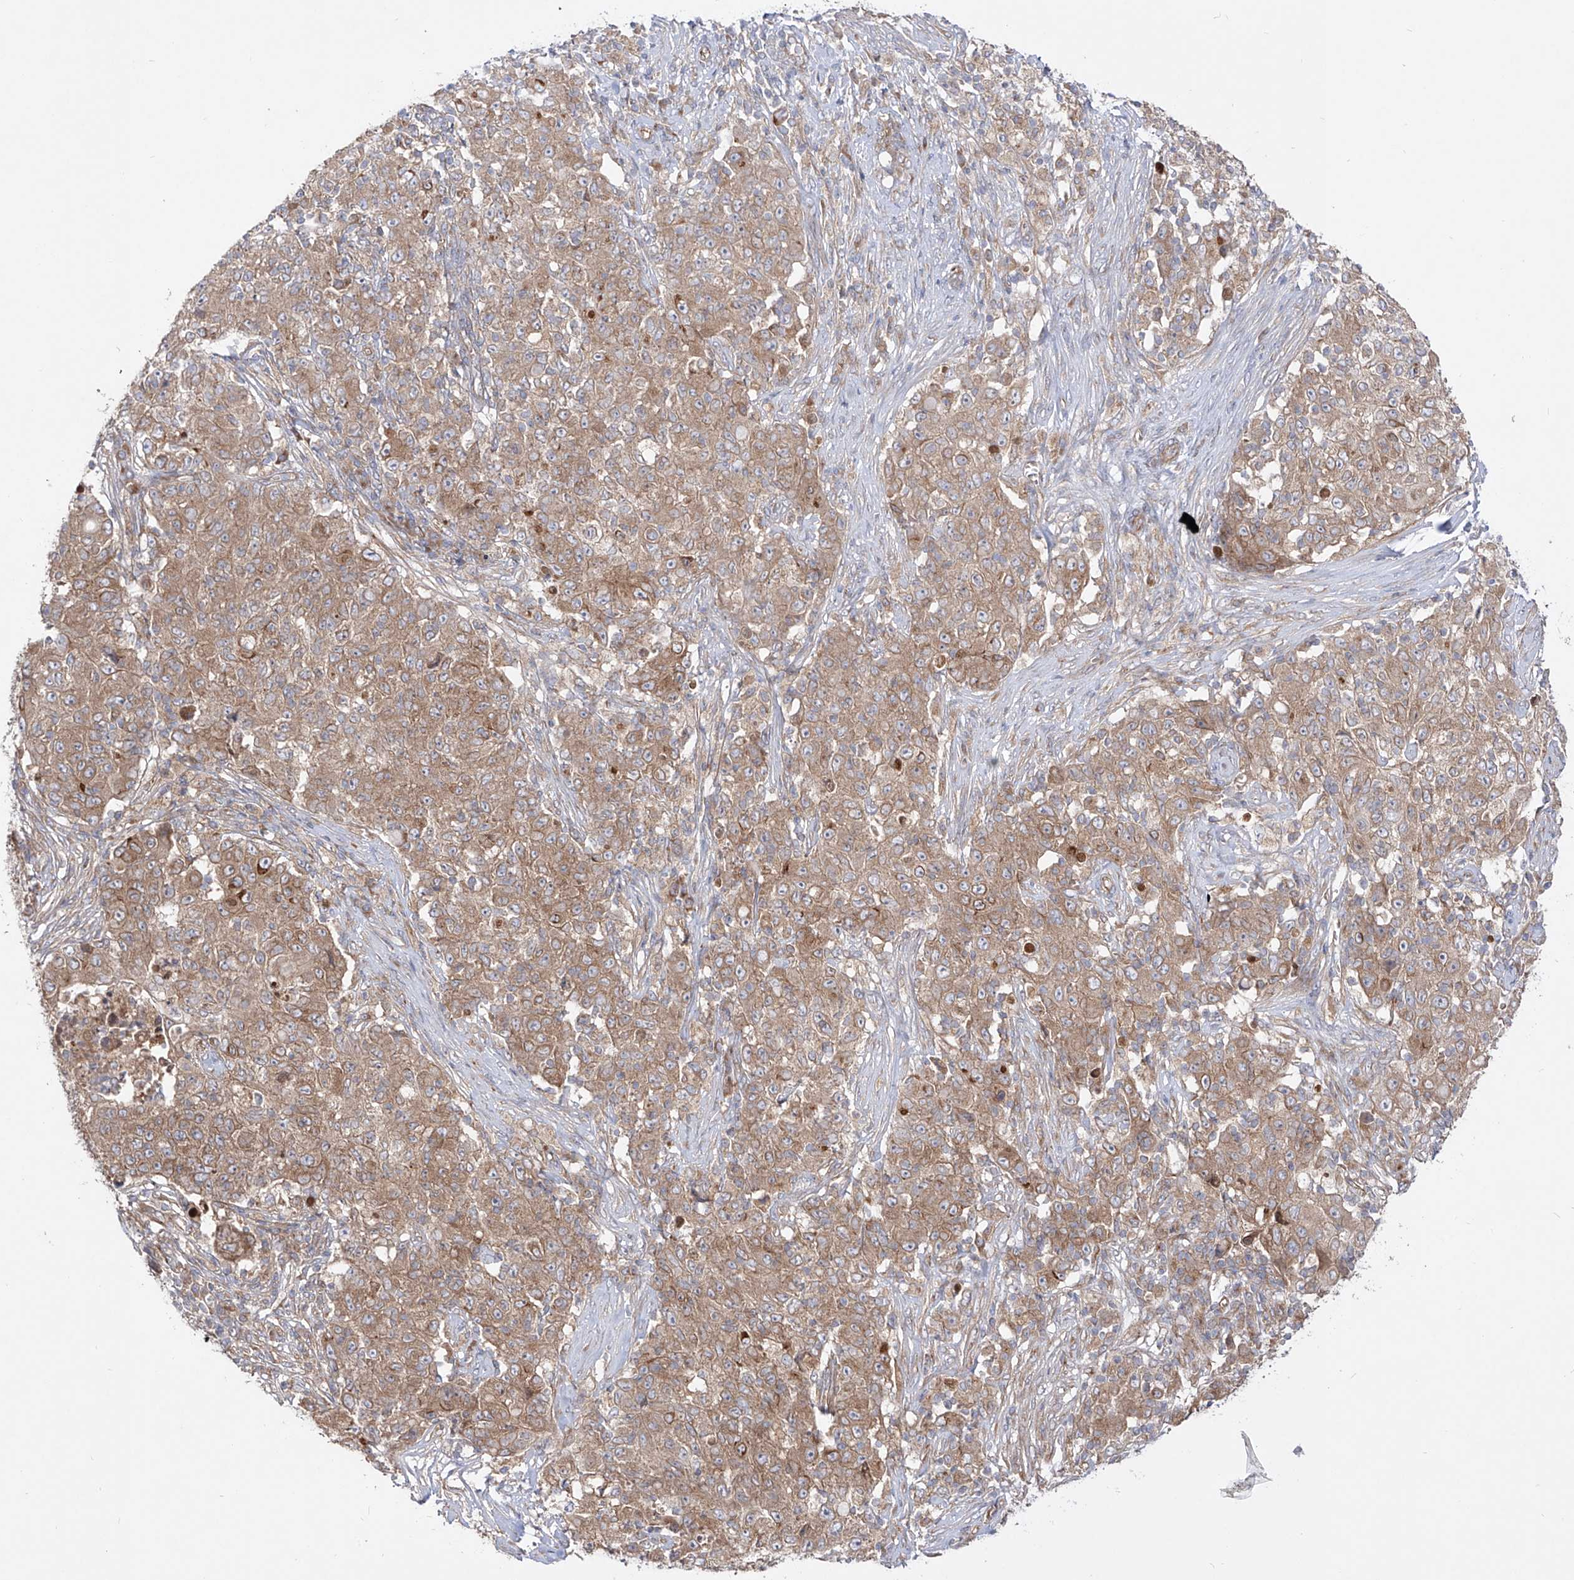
{"staining": {"intensity": "moderate", "quantity": ">75%", "location": "cytoplasmic/membranous"}, "tissue": "ovarian cancer", "cell_type": "Tumor cells", "image_type": "cancer", "snomed": [{"axis": "morphology", "description": "Carcinoma, endometroid"}, {"axis": "topography", "description": "Ovary"}], "caption": "Human ovarian cancer stained with a brown dye demonstrates moderate cytoplasmic/membranous positive positivity in approximately >75% of tumor cells.", "gene": "YKT6", "patient": {"sex": "female", "age": 42}}